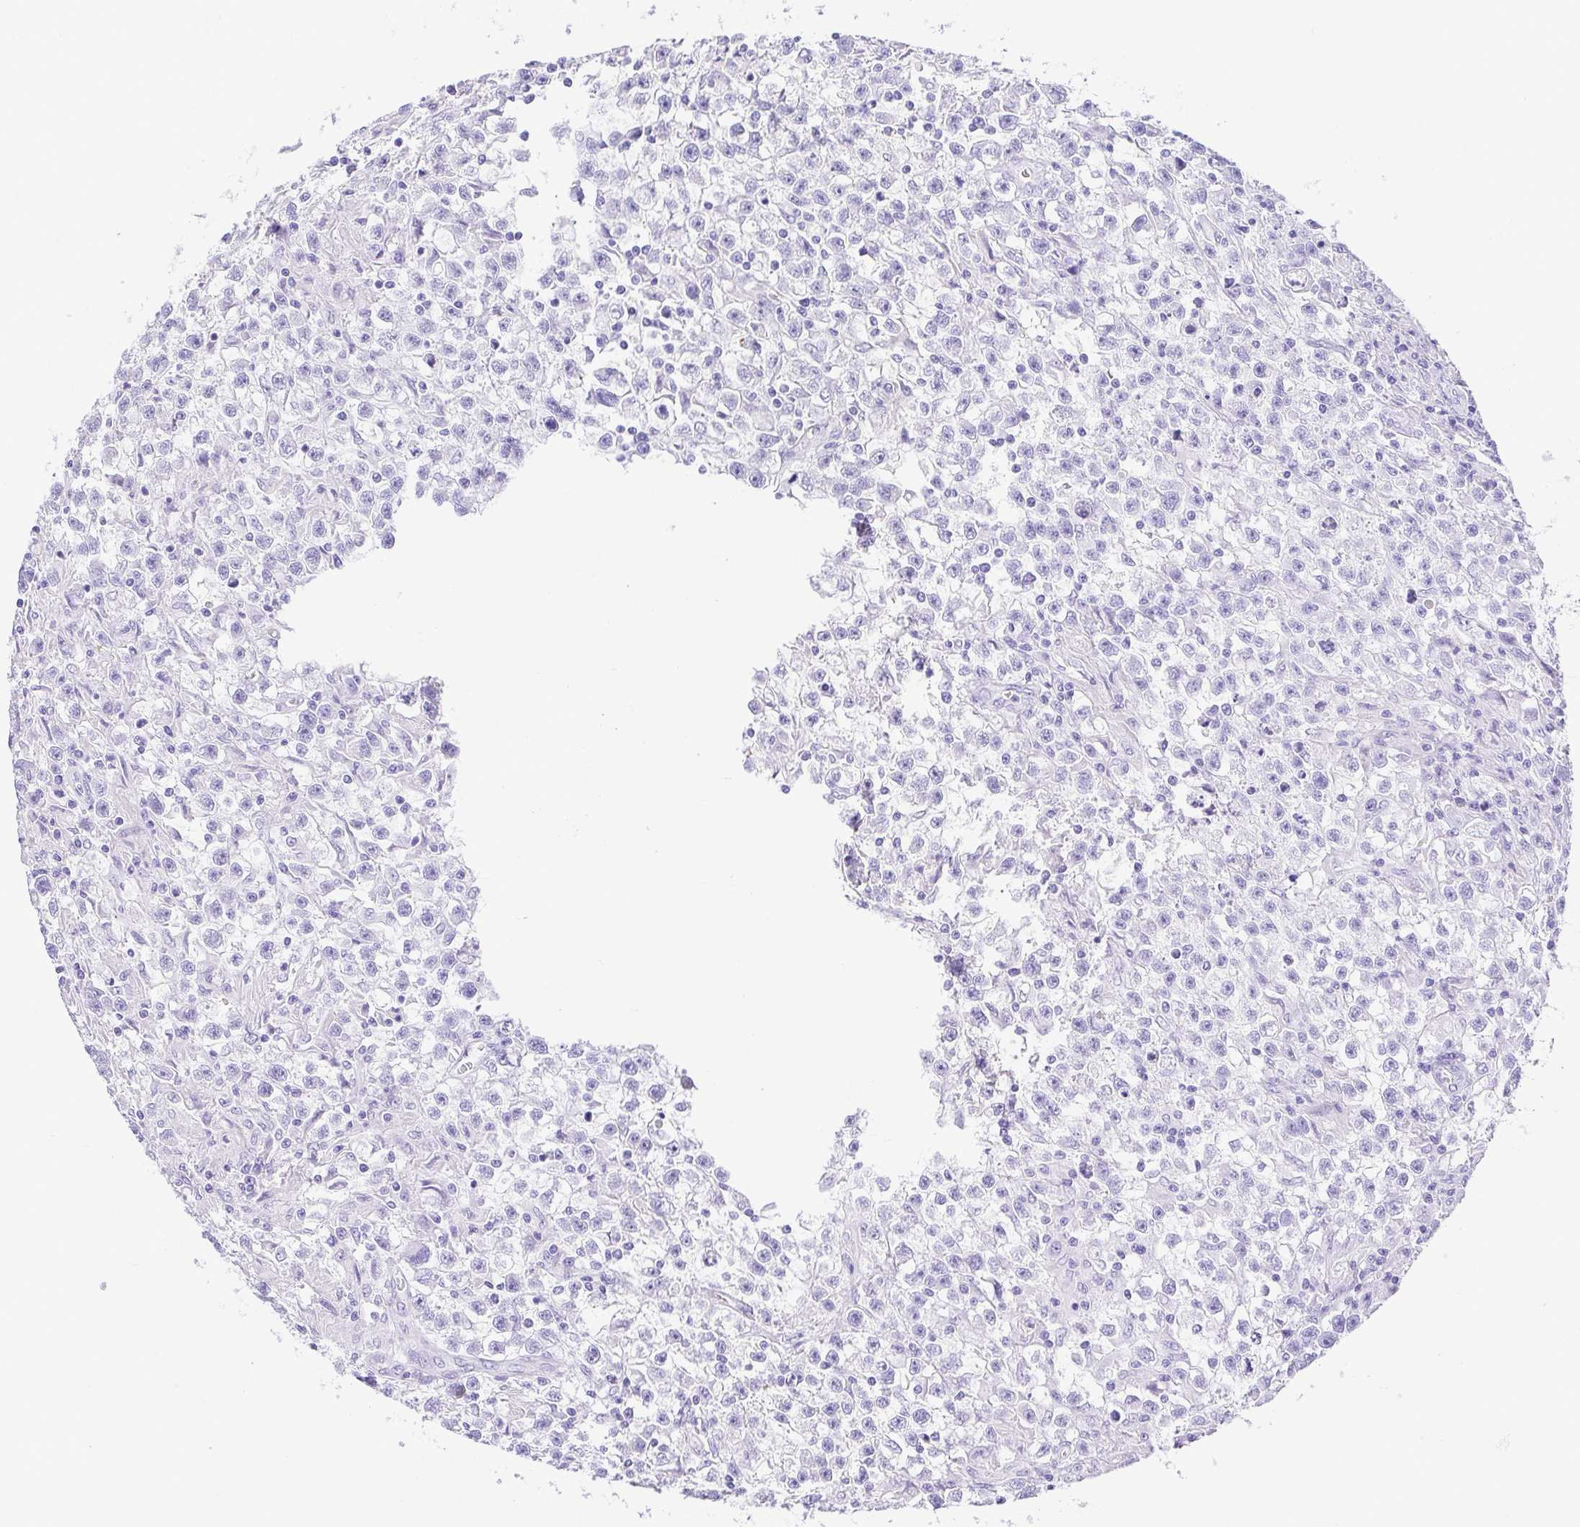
{"staining": {"intensity": "negative", "quantity": "none", "location": "none"}, "tissue": "testis cancer", "cell_type": "Tumor cells", "image_type": "cancer", "snomed": [{"axis": "morphology", "description": "Seminoma, NOS"}, {"axis": "topography", "description": "Testis"}], "caption": "An IHC histopathology image of testis seminoma is shown. There is no staining in tumor cells of testis seminoma. (Stains: DAB immunohistochemistry (IHC) with hematoxylin counter stain, Microscopy: brightfield microscopy at high magnification).", "gene": "CDSN", "patient": {"sex": "male", "age": 31}}